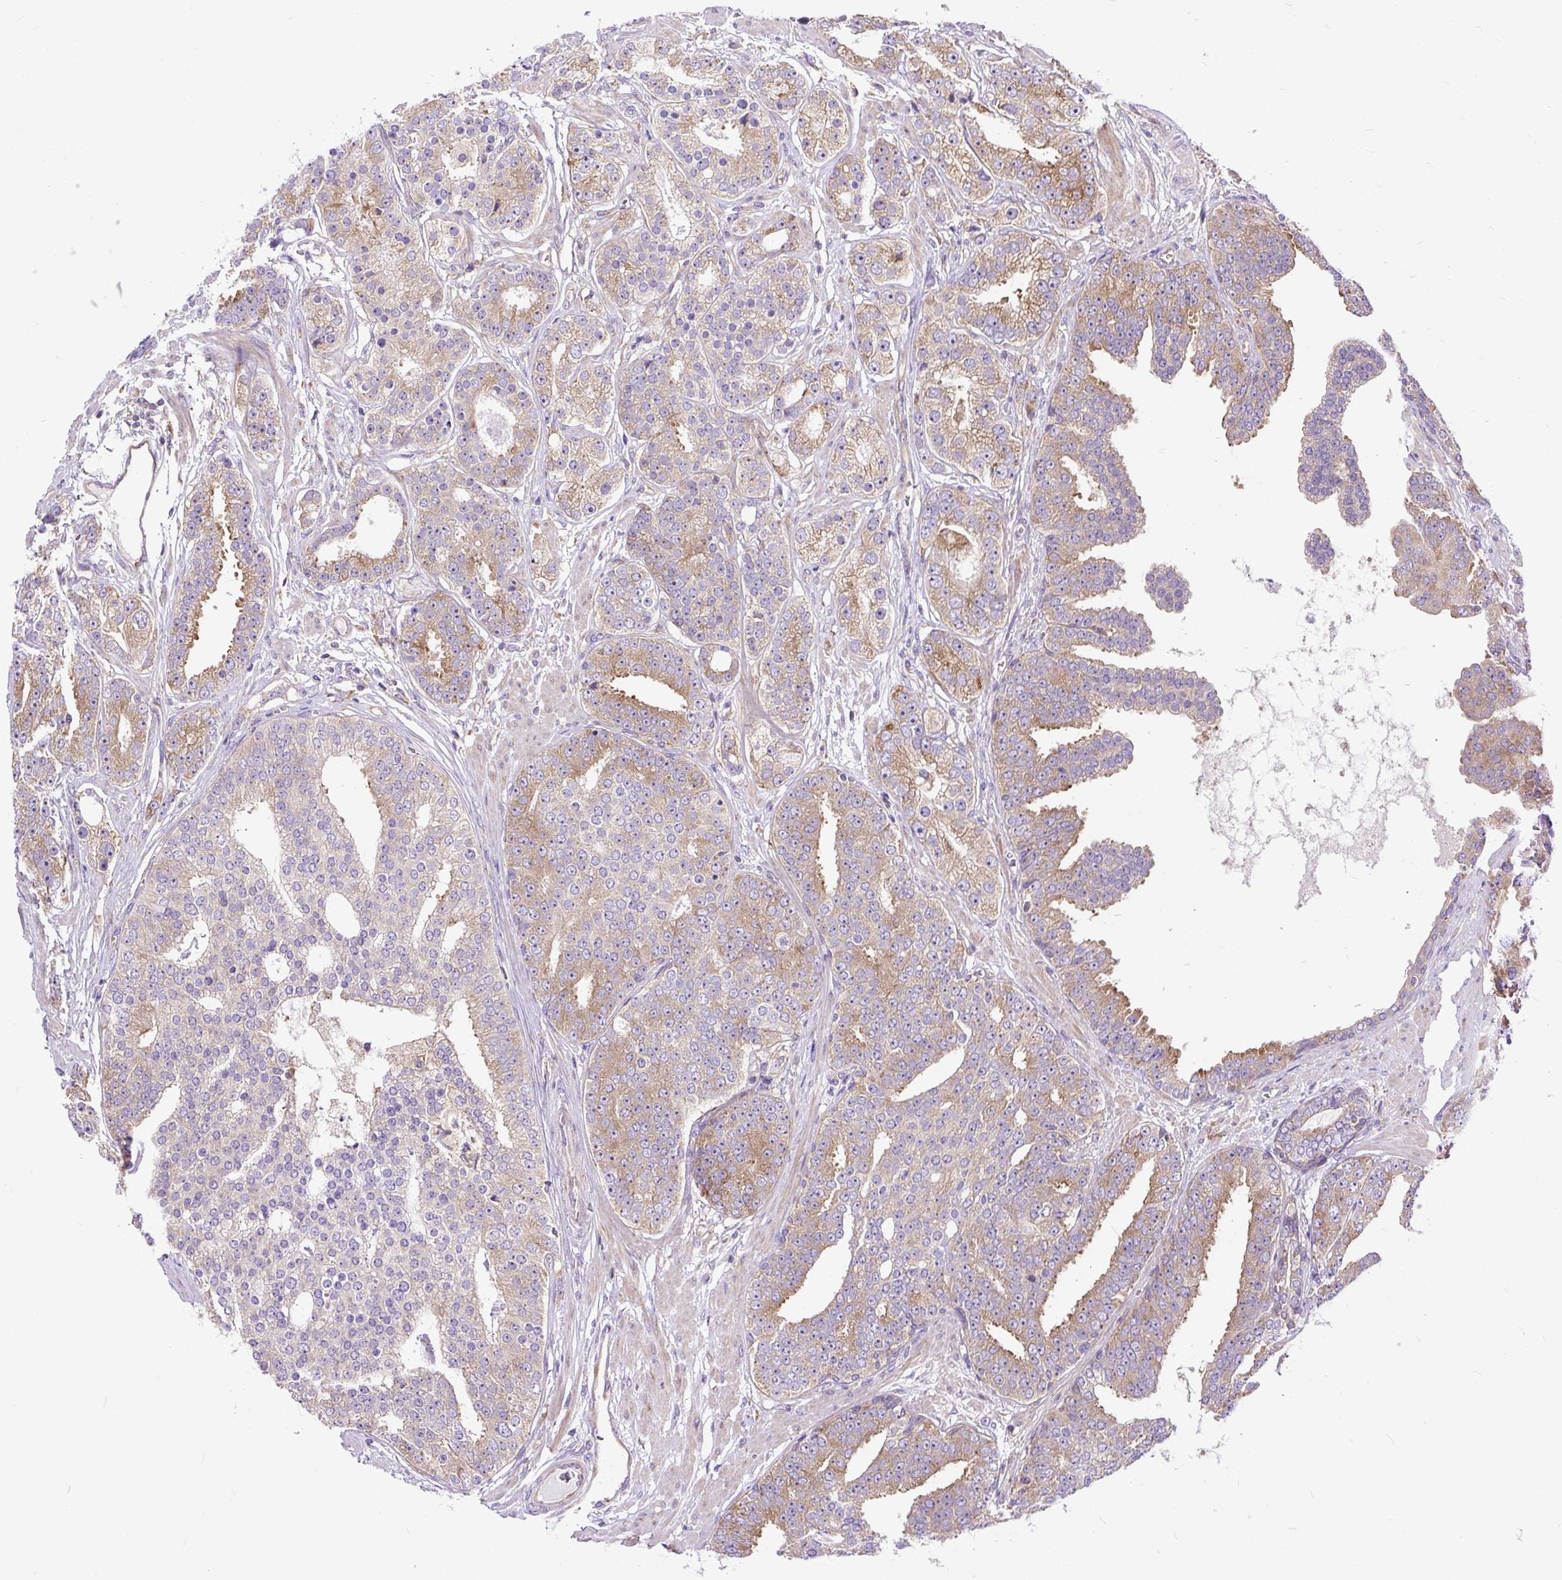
{"staining": {"intensity": "moderate", "quantity": "25%-75%", "location": "cytoplasmic/membranous"}, "tissue": "prostate cancer", "cell_type": "Tumor cells", "image_type": "cancer", "snomed": [{"axis": "morphology", "description": "Adenocarcinoma, High grade"}, {"axis": "topography", "description": "Prostate"}], "caption": "Prostate cancer (high-grade adenocarcinoma) stained with IHC shows moderate cytoplasmic/membranous expression in about 25%-75% of tumor cells. Nuclei are stained in blue.", "gene": "RPS5", "patient": {"sex": "male", "age": 71}}